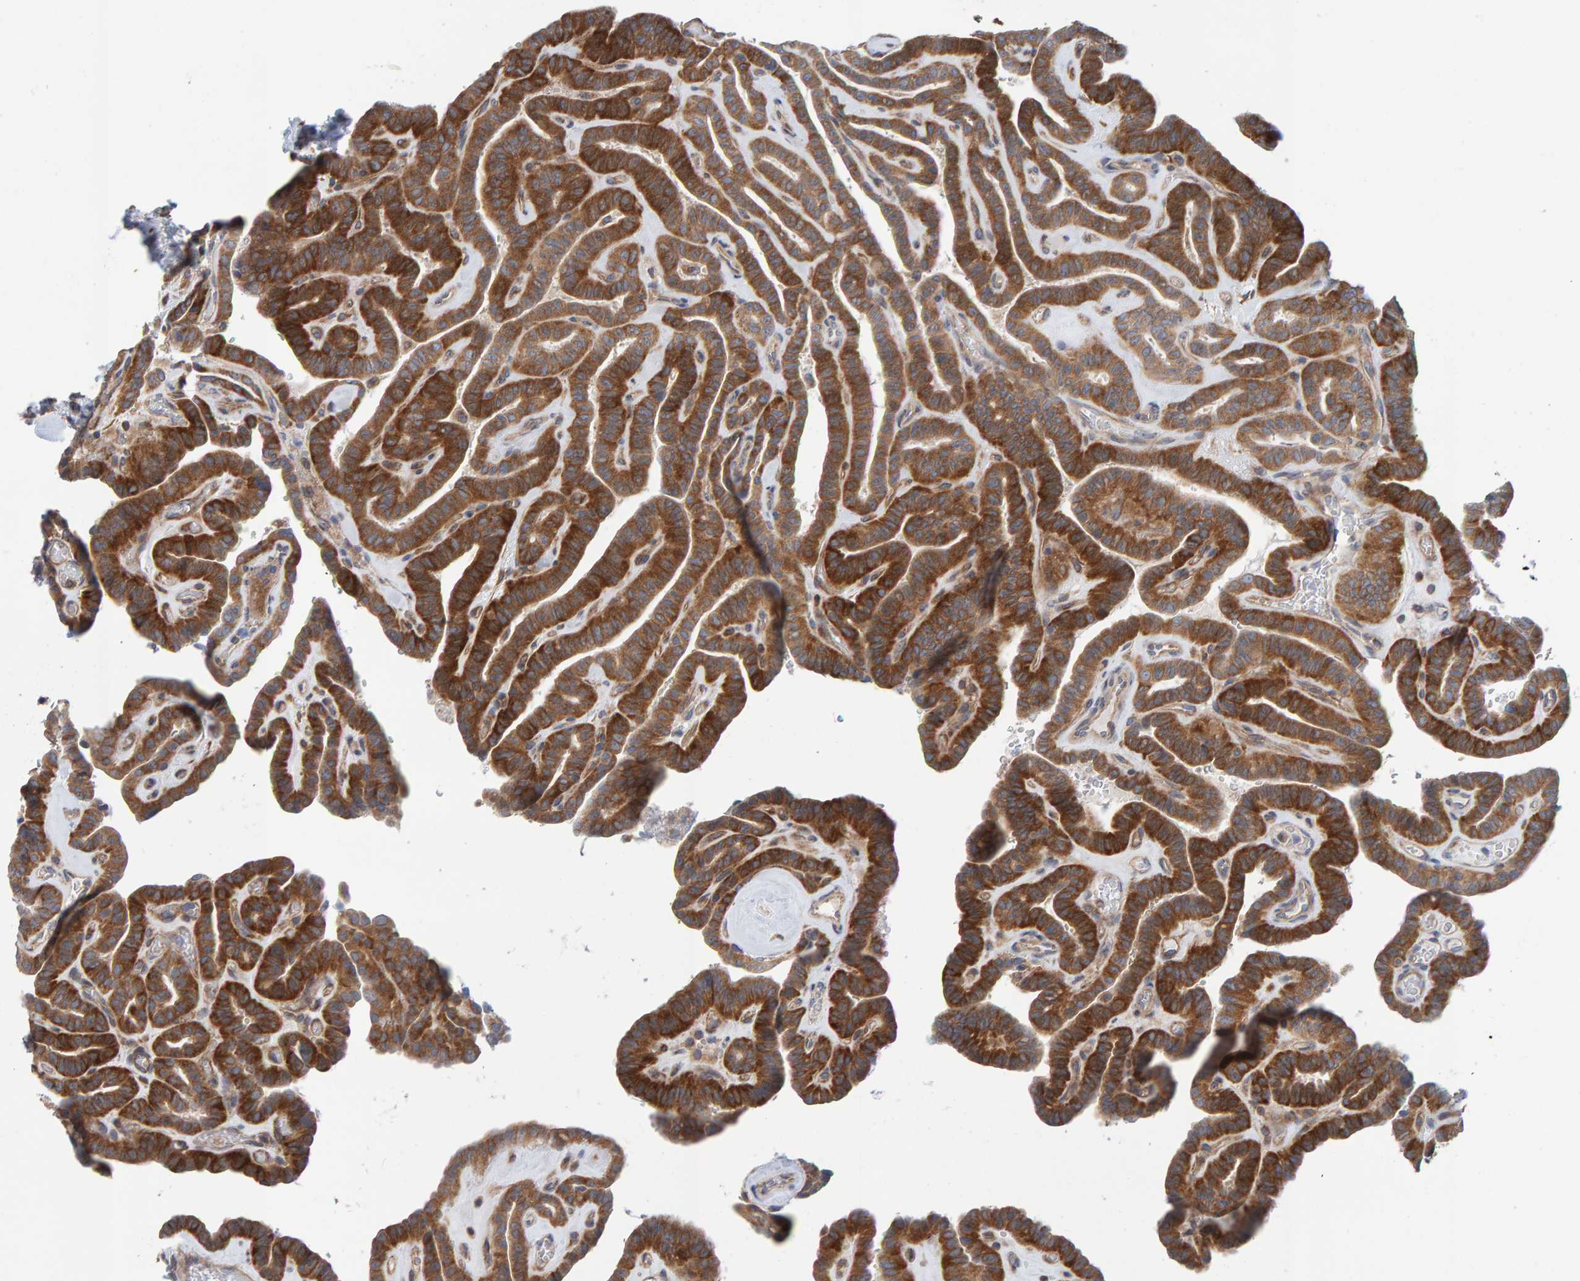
{"staining": {"intensity": "strong", "quantity": ">75%", "location": "cytoplasmic/membranous"}, "tissue": "thyroid cancer", "cell_type": "Tumor cells", "image_type": "cancer", "snomed": [{"axis": "morphology", "description": "Papillary adenocarcinoma, NOS"}, {"axis": "topography", "description": "Thyroid gland"}], "caption": "An immunohistochemistry (IHC) micrograph of tumor tissue is shown. Protein staining in brown labels strong cytoplasmic/membranous positivity in thyroid papillary adenocarcinoma within tumor cells. Immunohistochemistry (ihc) stains the protein in brown and the nuclei are stained blue.", "gene": "RGP1", "patient": {"sex": "male", "age": 77}}